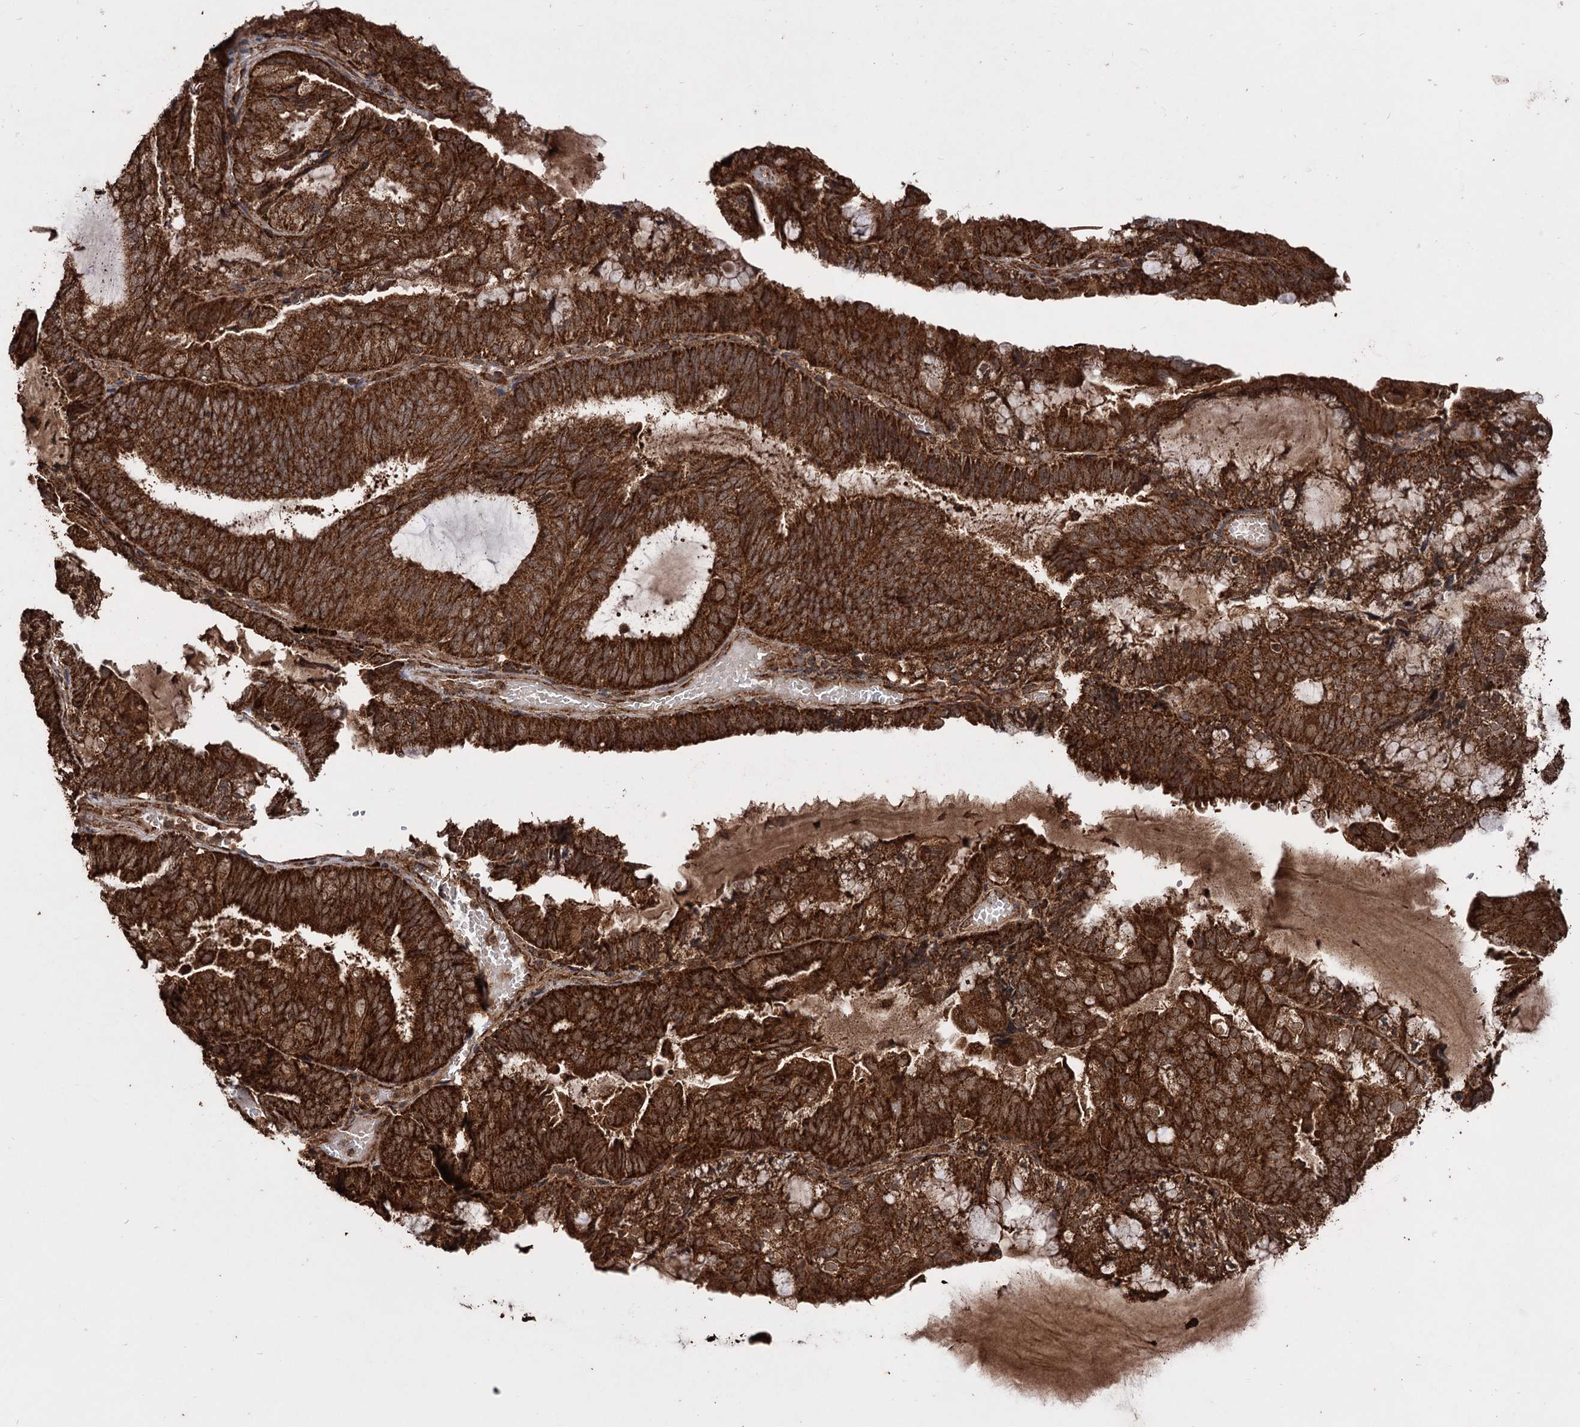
{"staining": {"intensity": "strong", "quantity": ">75%", "location": "cytoplasmic/membranous"}, "tissue": "endometrial cancer", "cell_type": "Tumor cells", "image_type": "cancer", "snomed": [{"axis": "morphology", "description": "Adenocarcinoma, NOS"}, {"axis": "topography", "description": "Endometrium"}], "caption": "Adenocarcinoma (endometrial) stained for a protein (brown) shows strong cytoplasmic/membranous positive expression in approximately >75% of tumor cells.", "gene": "IPO4", "patient": {"sex": "female", "age": 81}}